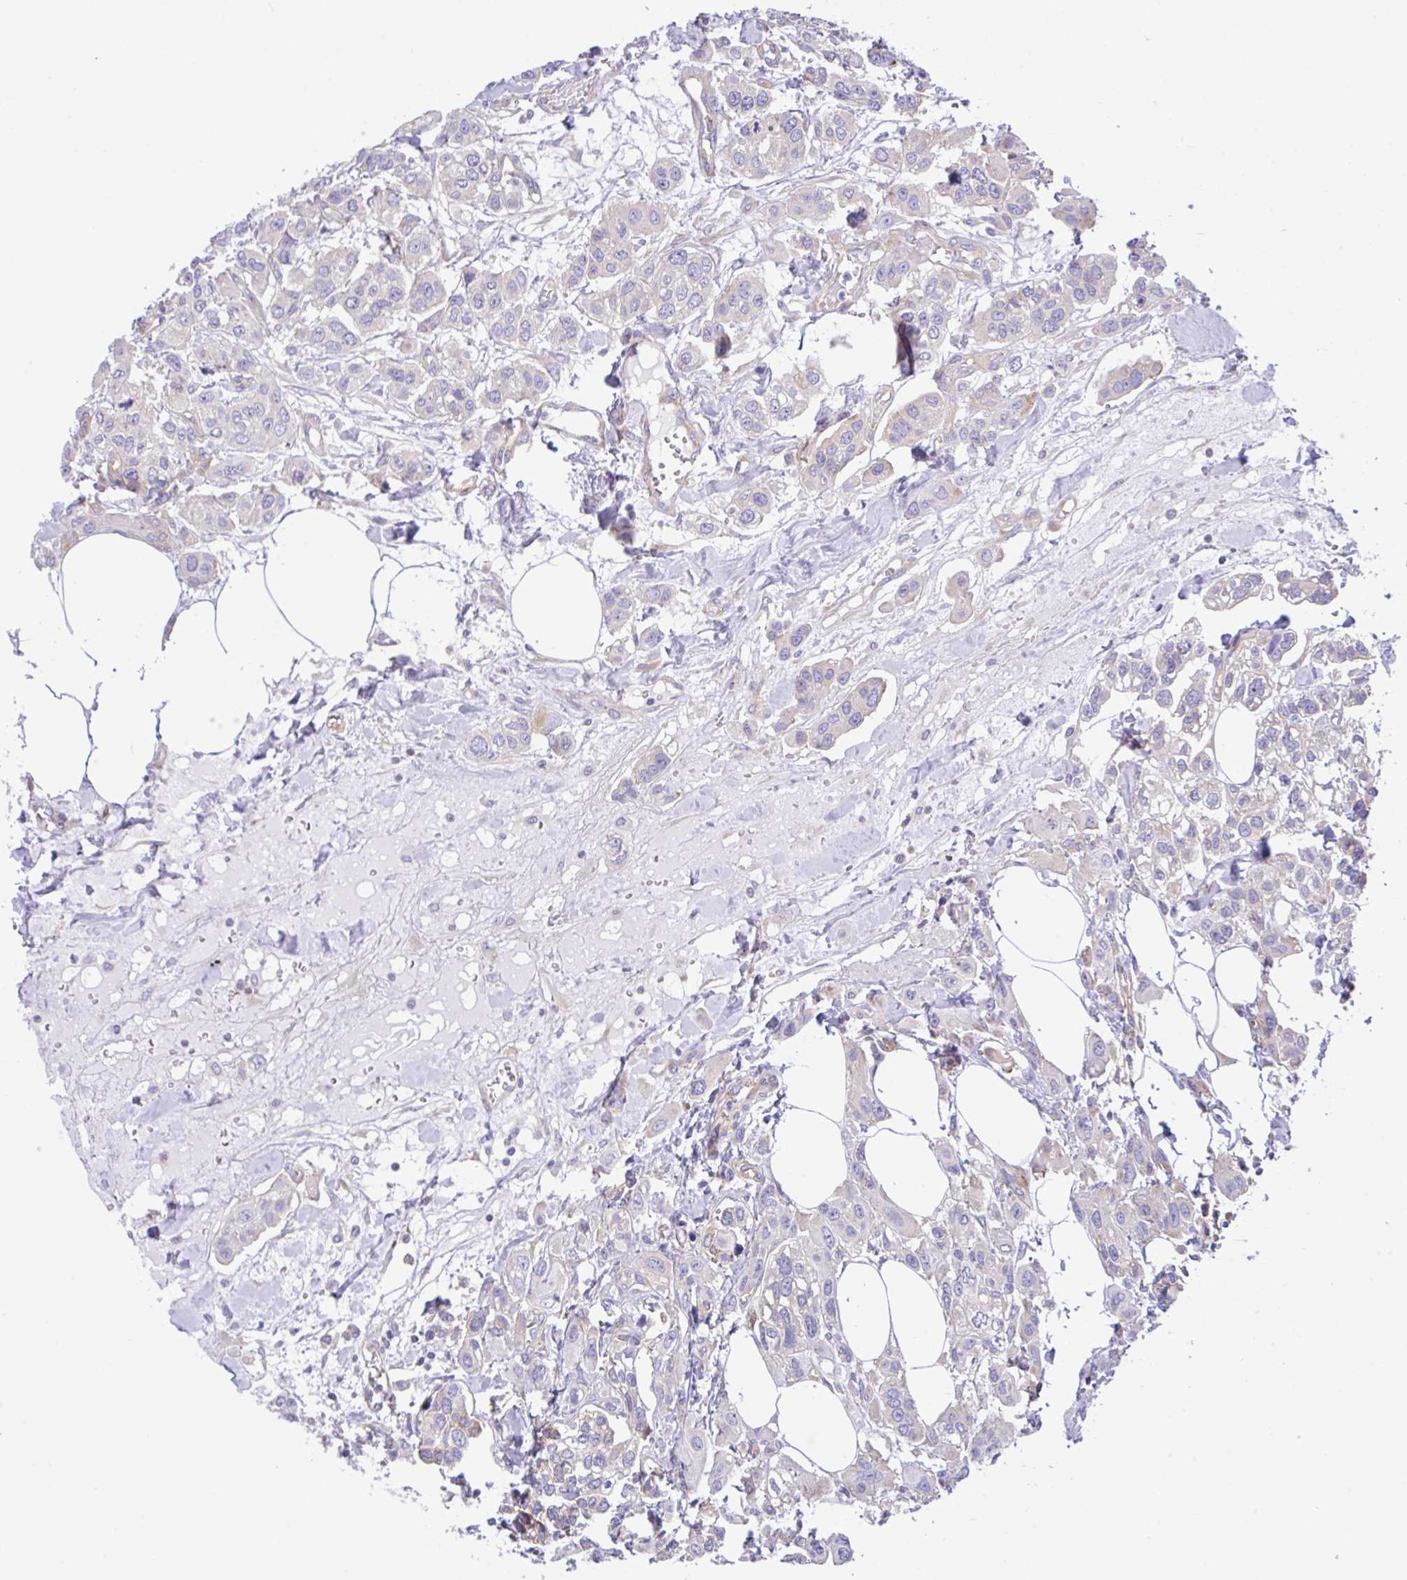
{"staining": {"intensity": "negative", "quantity": "none", "location": "none"}, "tissue": "urothelial cancer", "cell_type": "Tumor cells", "image_type": "cancer", "snomed": [{"axis": "morphology", "description": "Urothelial carcinoma, High grade"}, {"axis": "topography", "description": "Urinary bladder"}], "caption": "High power microscopy histopathology image of an IHC micrograph of urothelial cancer, revealing no significant expression in tumor cells.", "gene": "GFPT2", "patient": {"sex": "male", "age": 67}}